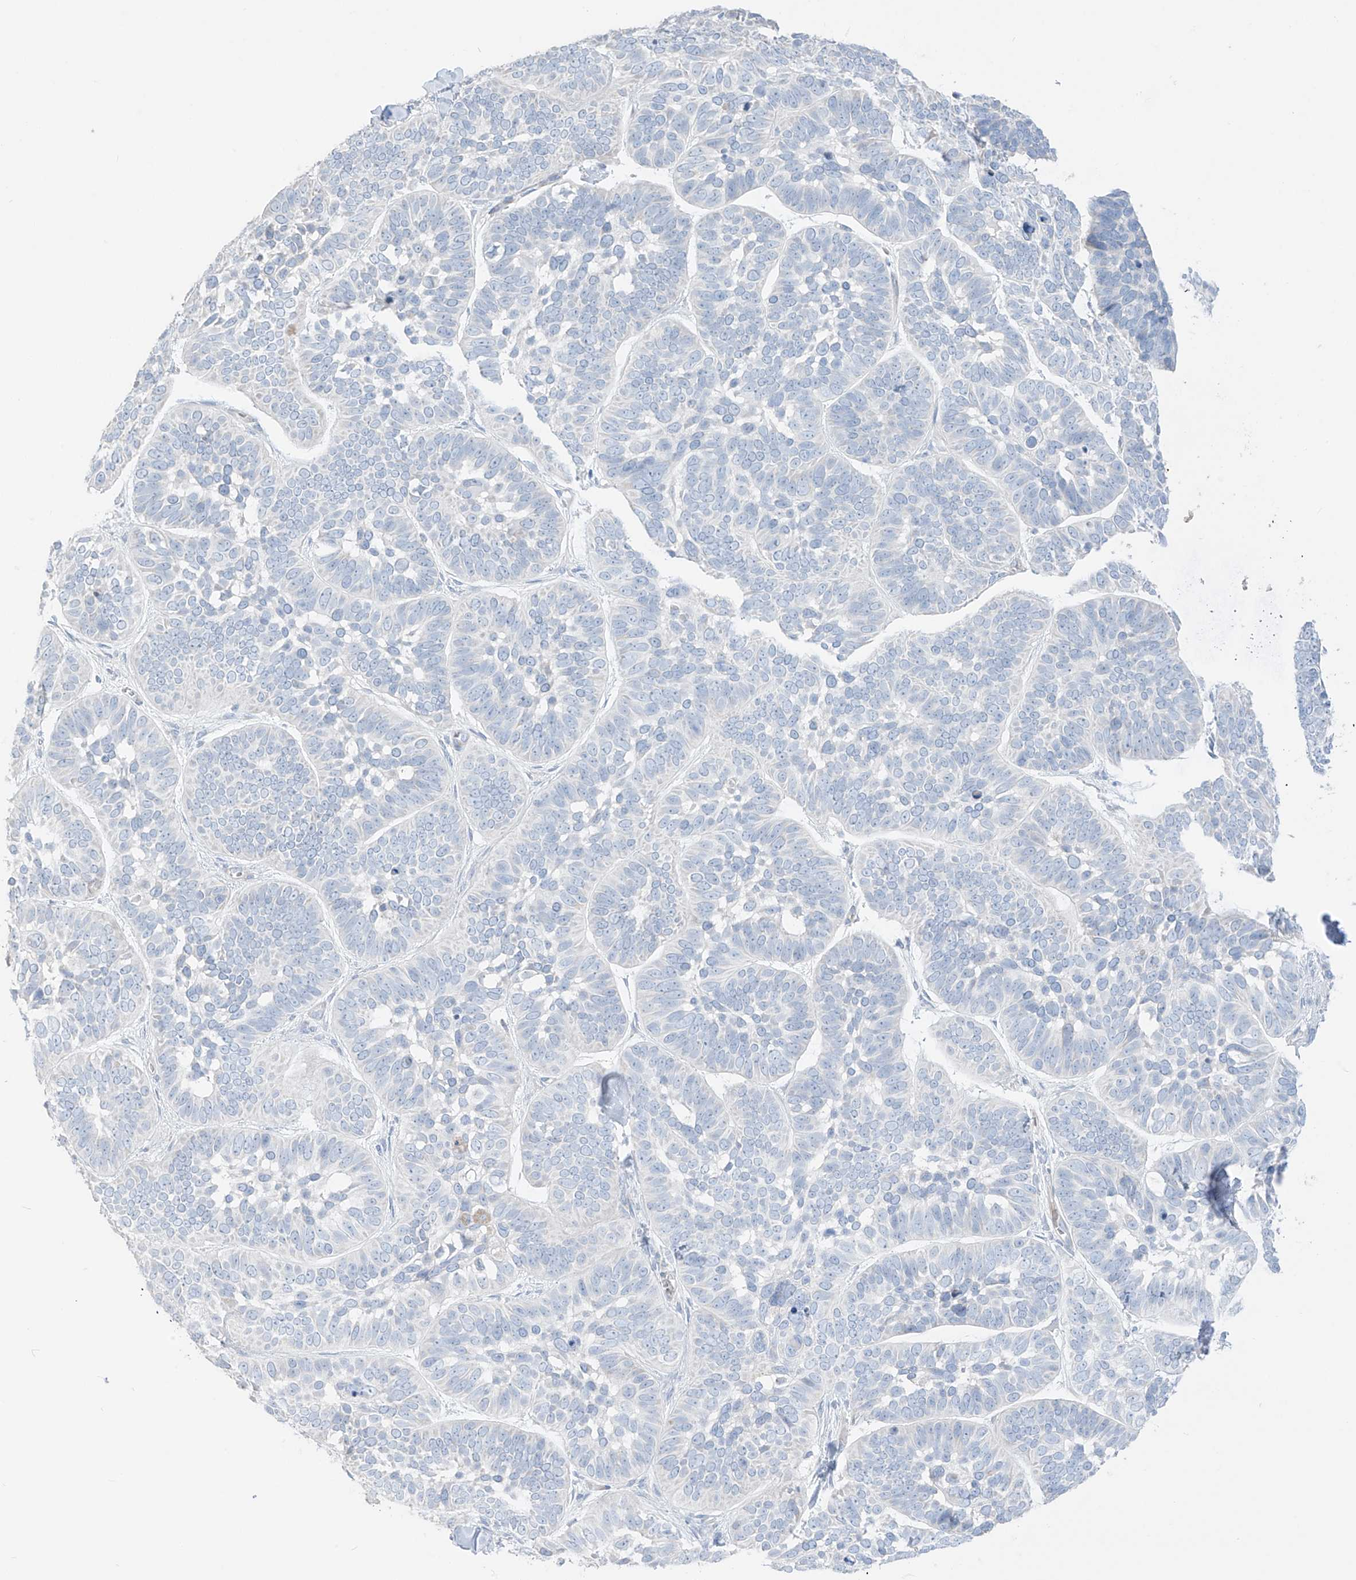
{"staining": {"intensity": "negative", "quantity": "none", "location": "none"}, "tissue": "skin cancer", "cell_type": "Tumor cells", "image_type": "cancer", "snomed": [{"axis": "morphology", "description": "Basal cell carcinoma"}, {"axis": "topography", "description": "Skin"}], "caption": "A high-resolution photomicrograph shows immunohistochemistry (IHC) staining of skin cancer, which reveals no significant expression in tumor cells. (Immunohistochemistry, brightfield microscopy, high magnification).", "gene": "ASPRV1", "patient": {"sex": "male", "age": 62}}